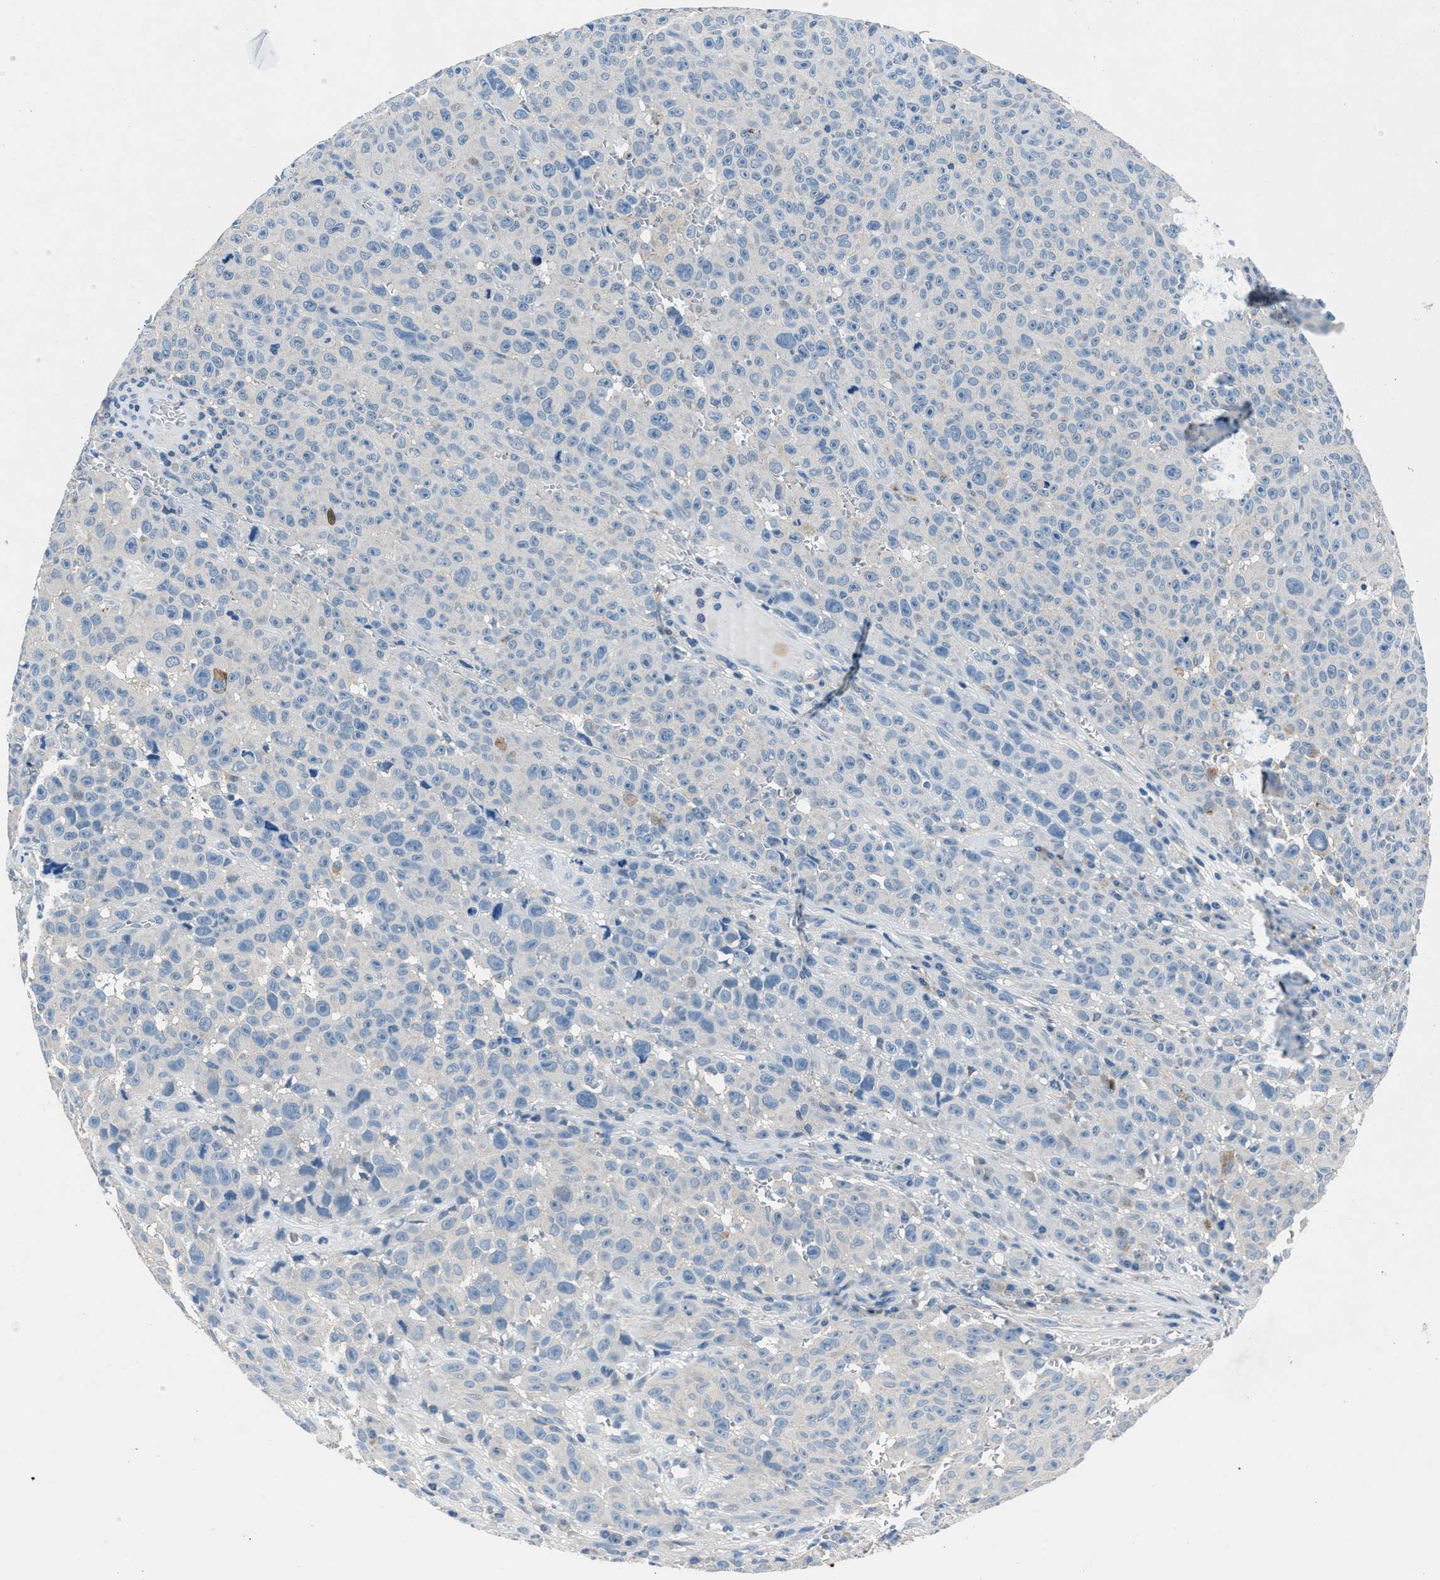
{"staining": {"intensity": "negative", "quantity": "none", "location": "none"}, "tissue": "melanoma", "cell_type": "Tumor cells", "image_type": "cancer", "snomed": [{"axis": "morphology", "description": "Malignant melanoma, NOS"}, {"axis": "topography", "description": "Skin"}], "caption": "This is an immunohistochemistry image of human melanoma. There is no expression in tumor cells.", "gene": "DENND6B", "patient": {"sex": "female", "age": 82}}